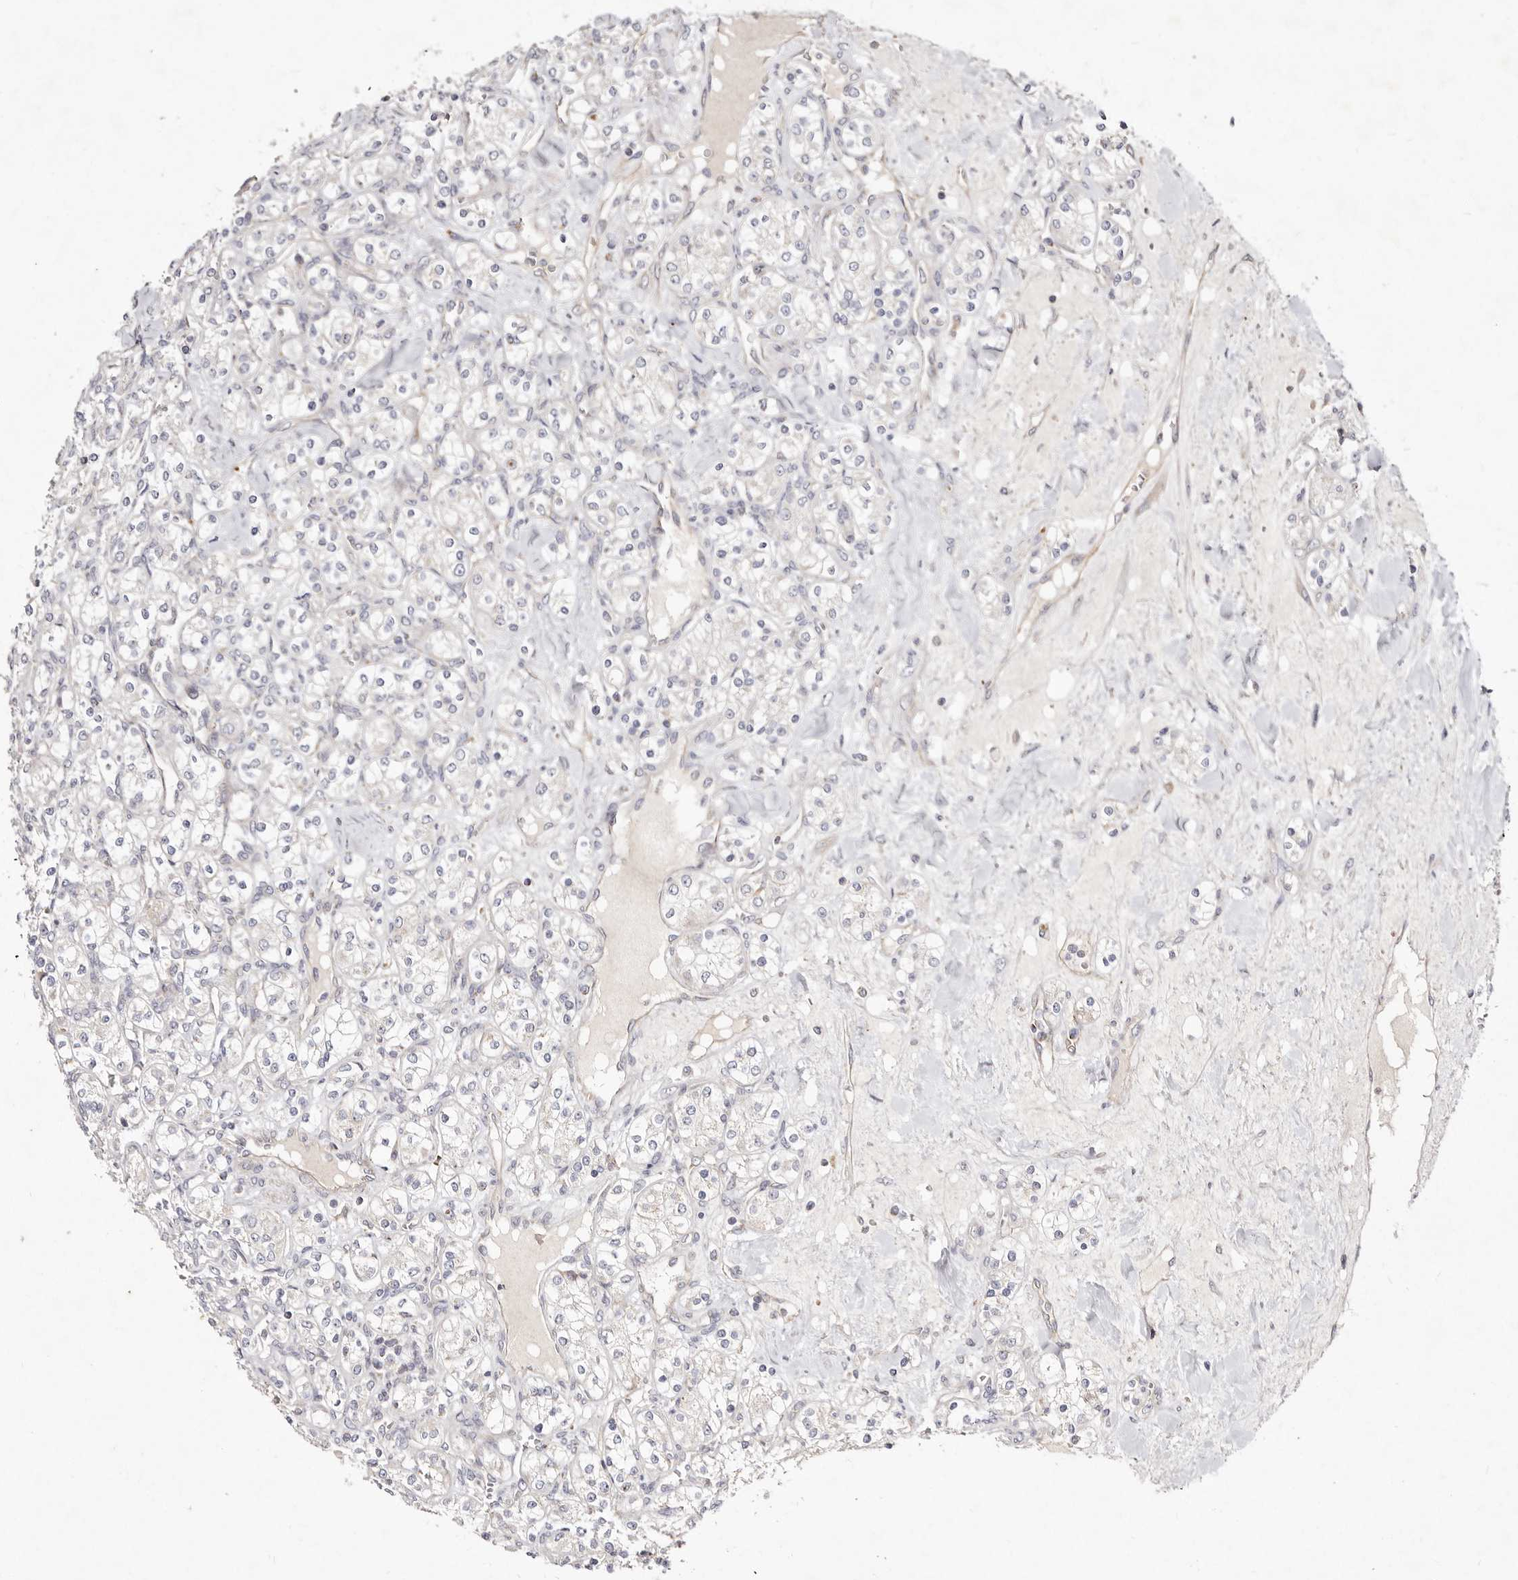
{"staining": {"intensity": "negative", "quantity": "none", "location": "none"}, "tissue": "renal cancer", "cell_type": "Tumor cells", "image_type": "cancer", "snomed": [{"axis": "morphology", "description": "Adenocarcinoma, NOS"}, {"axis": "topography", "description": "Kidney"}], "caption": "A micrograph of human adenocarcinoma (renal) is negative for staining in tumor cells.", "gene": "SLC25A20", "patient": {"sex": "male", "age": 77}}